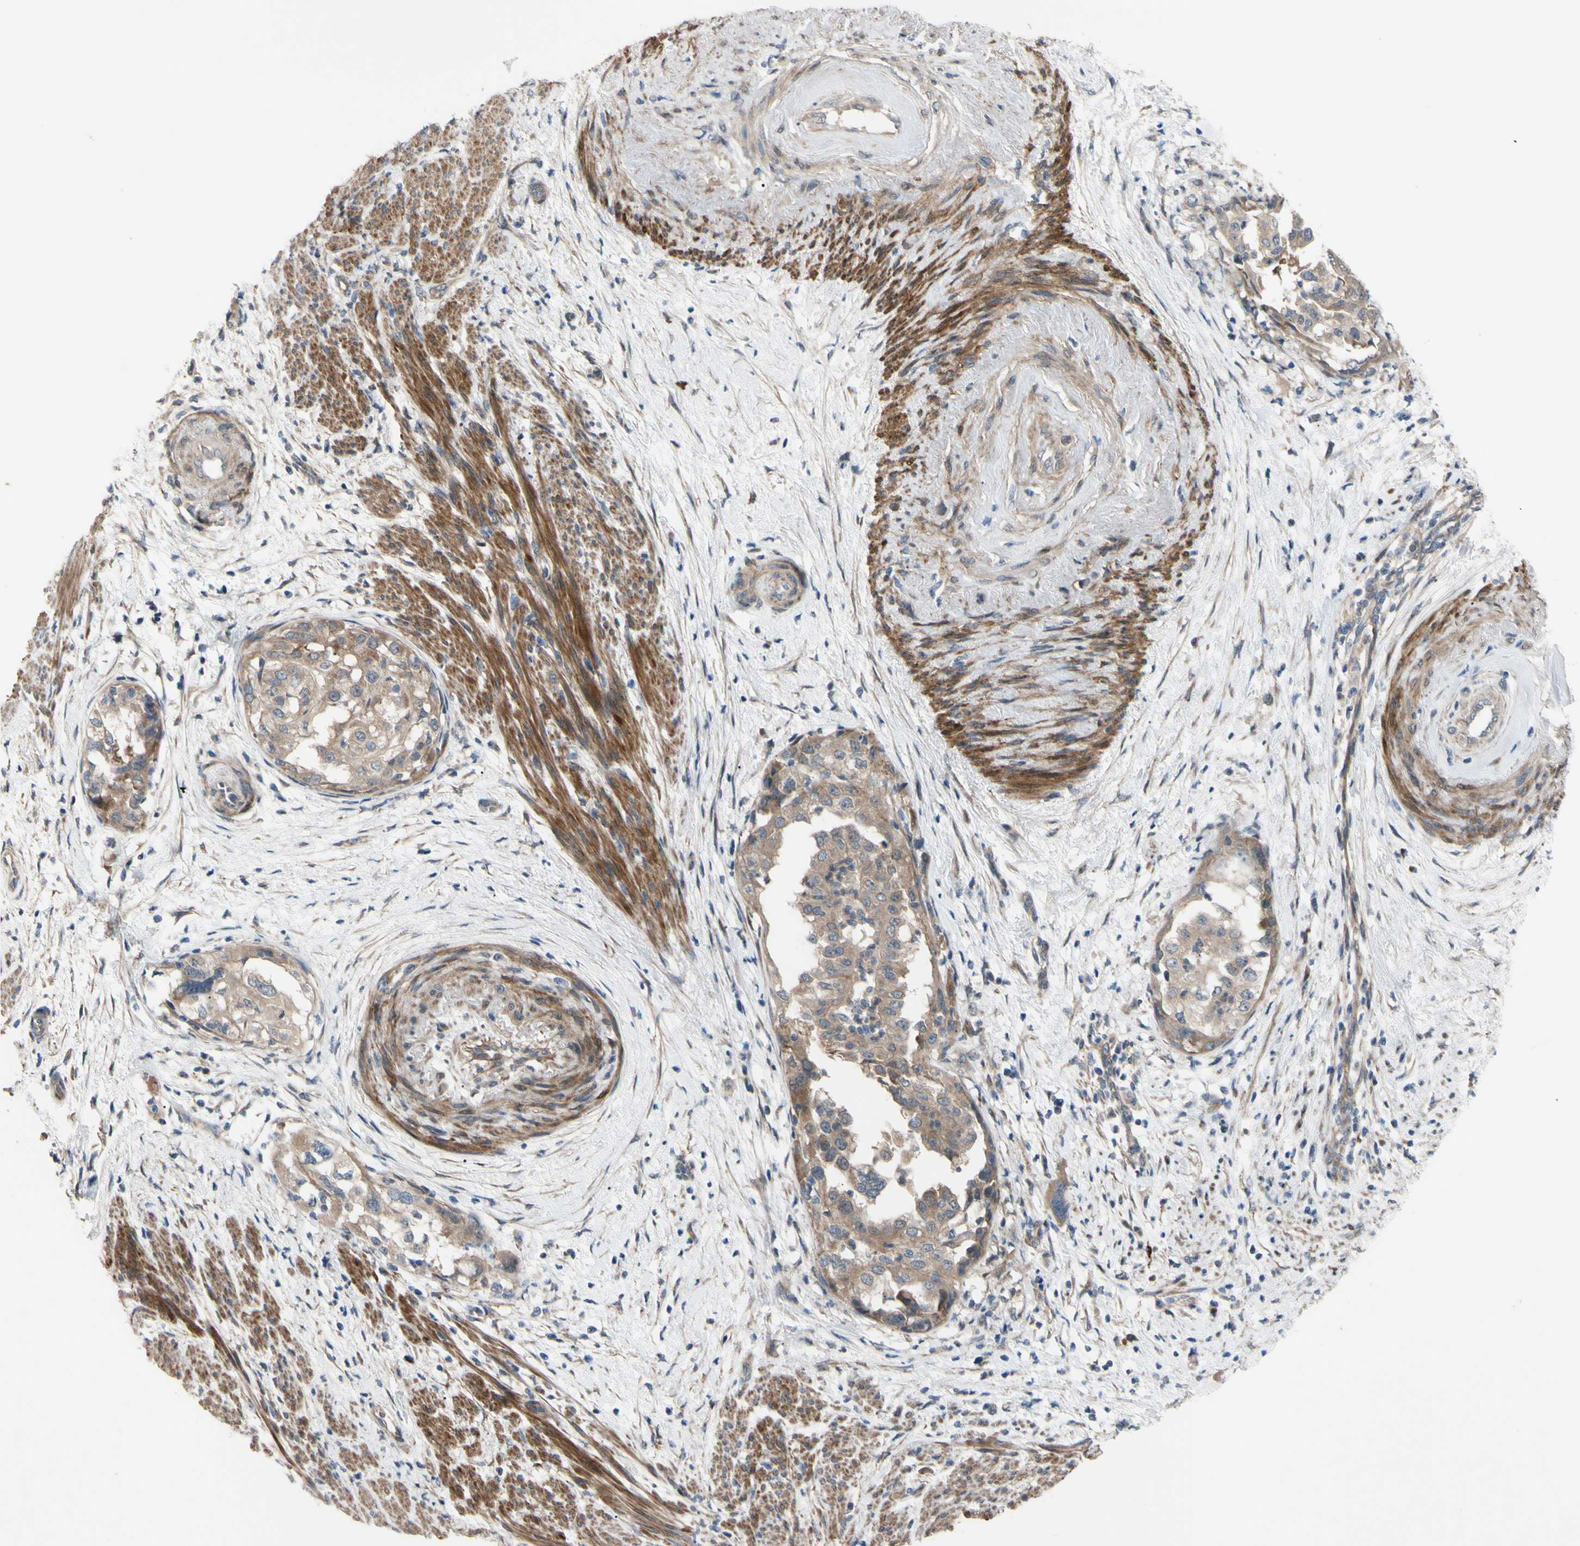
{"staining": {"intensity": "weak", "quantity": ">75%", "location": "cytoplasmic/membranous"}, "tissue": "endometrial cancer", "cell_type": "Tumor cells", "image_type": "cancer", "snomed": [{"axis": "morphology", "description": "Adenocarcinoma, NOS"}, {"axis": "topography", "description": "Endometrium"}], "caption": "The immunohistochemical stain labels weak cytoplasmic/membranous positivity in tumor cells of adenocarcinoma (endometrial) tissue.", "gene": "SVIL", "patient": {"sex": "female", "age": 85}}